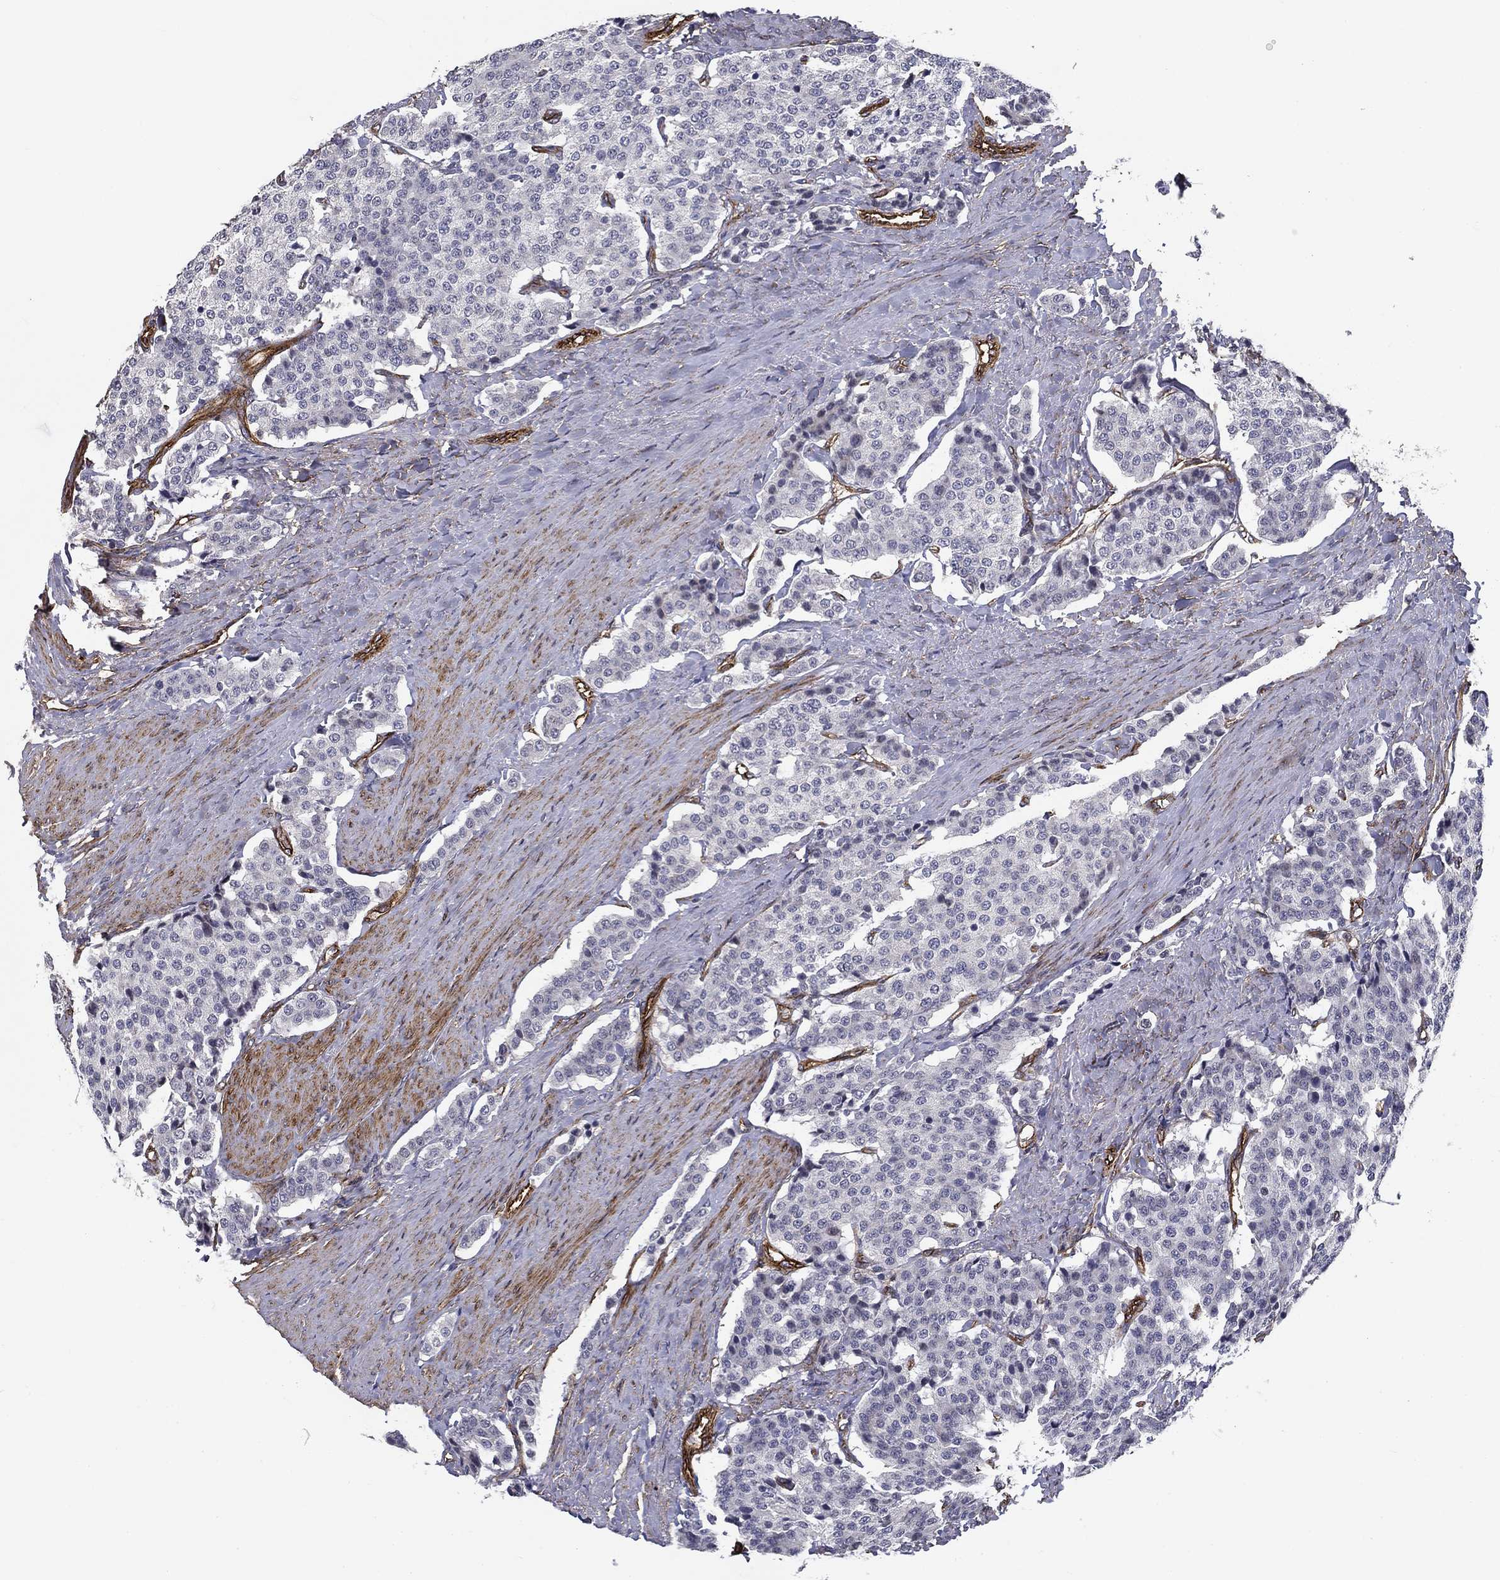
{"staining": {"intensity": "negative", "quantity": "none", "location": "none"}, "tissue": "carcinoid", "cell_type": "Tumor cells", "image_type": "cancer", "snomed": [{"axis": "morphology", "description": "Carcinoid, malignant, NOS"}, {"axis": "topography", "description": "Small intestine"}], "caption": "Immunohistochemical staining of human carcinoid demonstrates no significant expression in tumor cells.", "gene": "SYNC", "patient": {"sex": "female", "age": 58}}